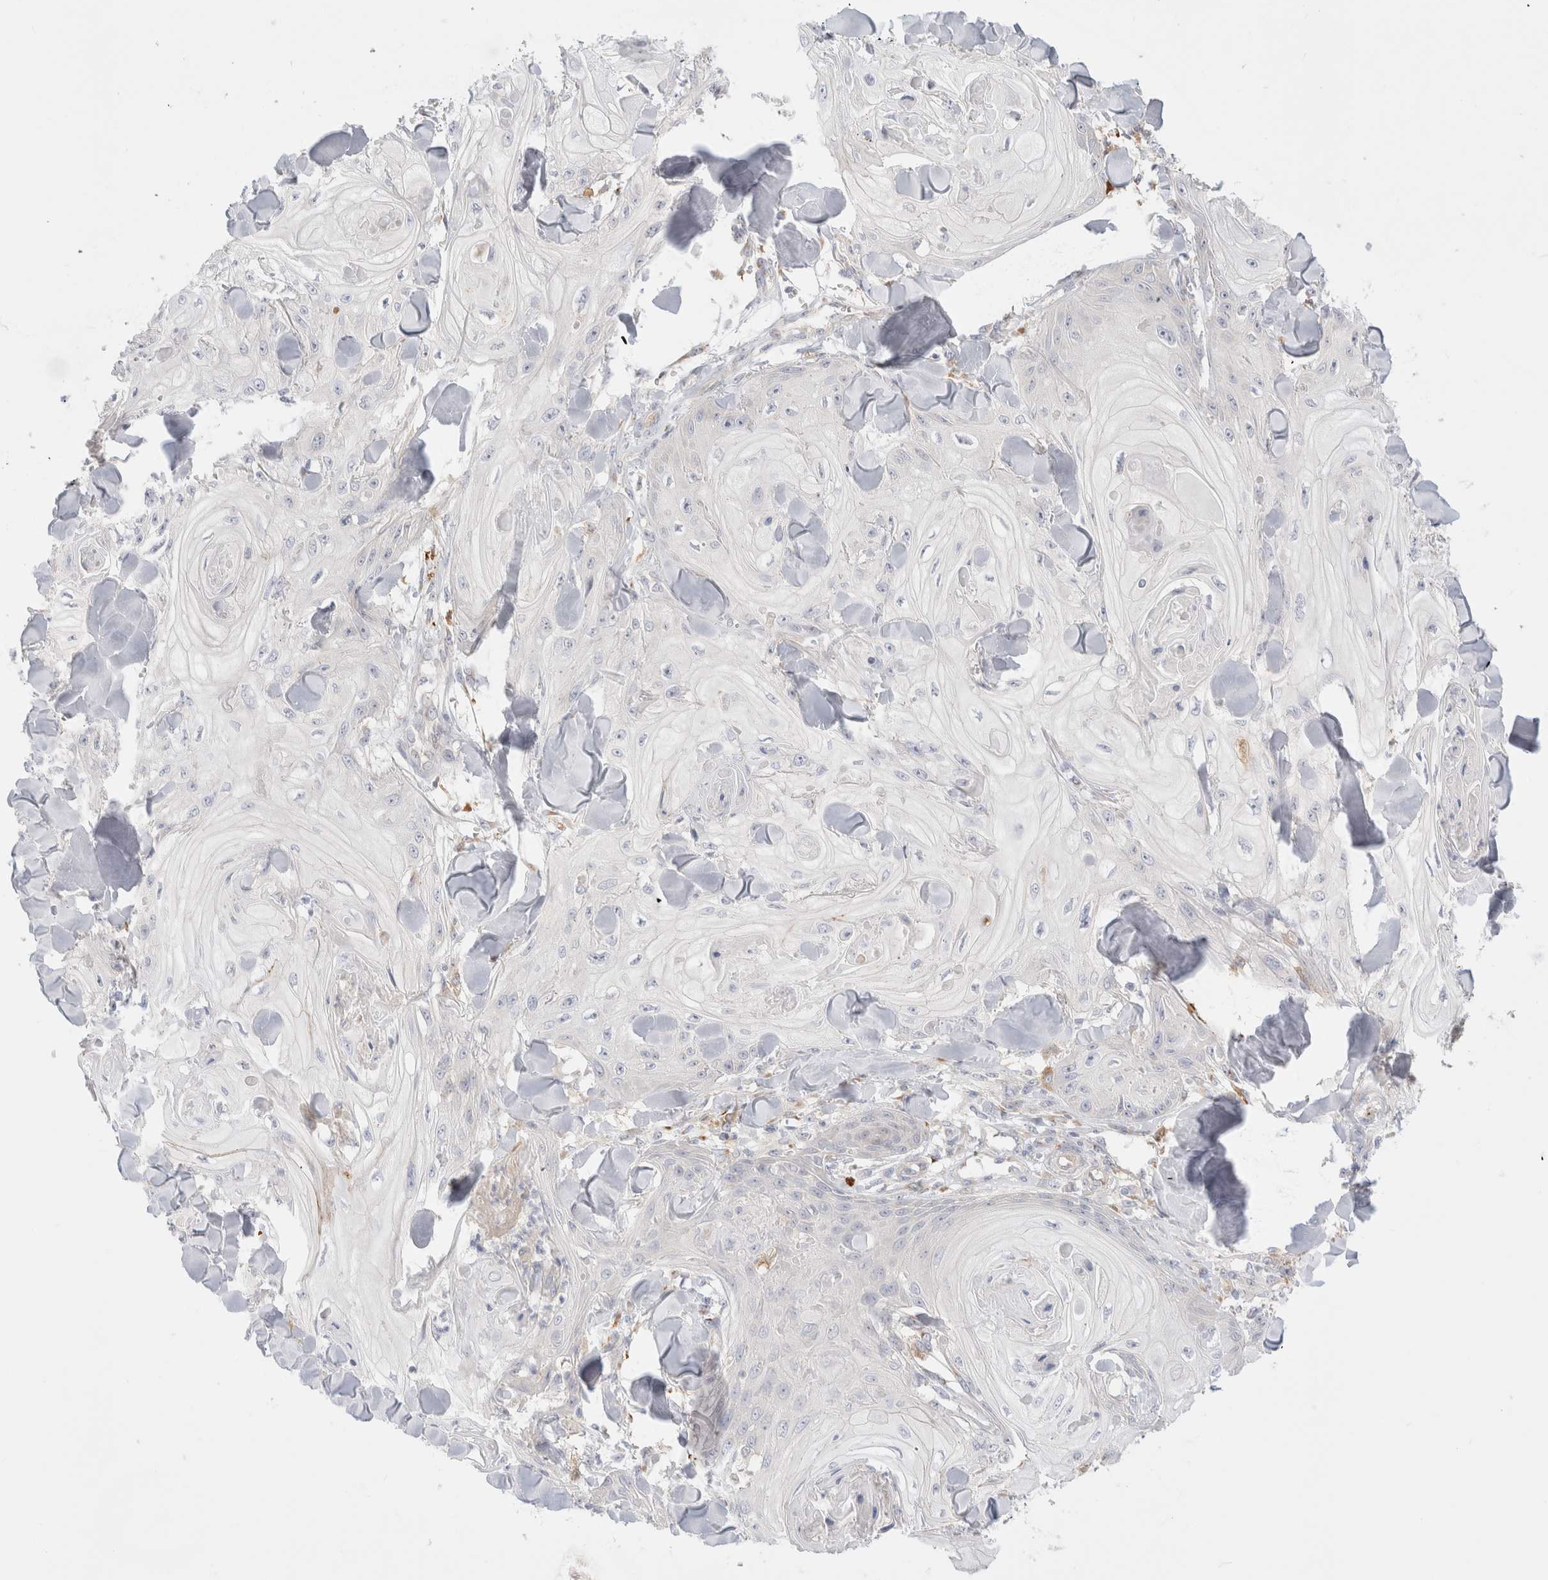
{"staining": {"intensity": "negative", "quantity": "none", "location": "none"}, "tissue": "skin cancer", "cell_type": "Tumor cells", "image_type": "cancer", "snomed": [{"axis": "morphology", "description": "Squamous cell carcinoma, NOS"}, {"axis": "topography", "description": "Skin"}], "caption": "Immunohistochemical staining of skin squamous cell carcinoma demonstrates no significant expression in tumor cells.", "gene": "EFCAB13", "patient": {"sex": "male", "age": 74}}